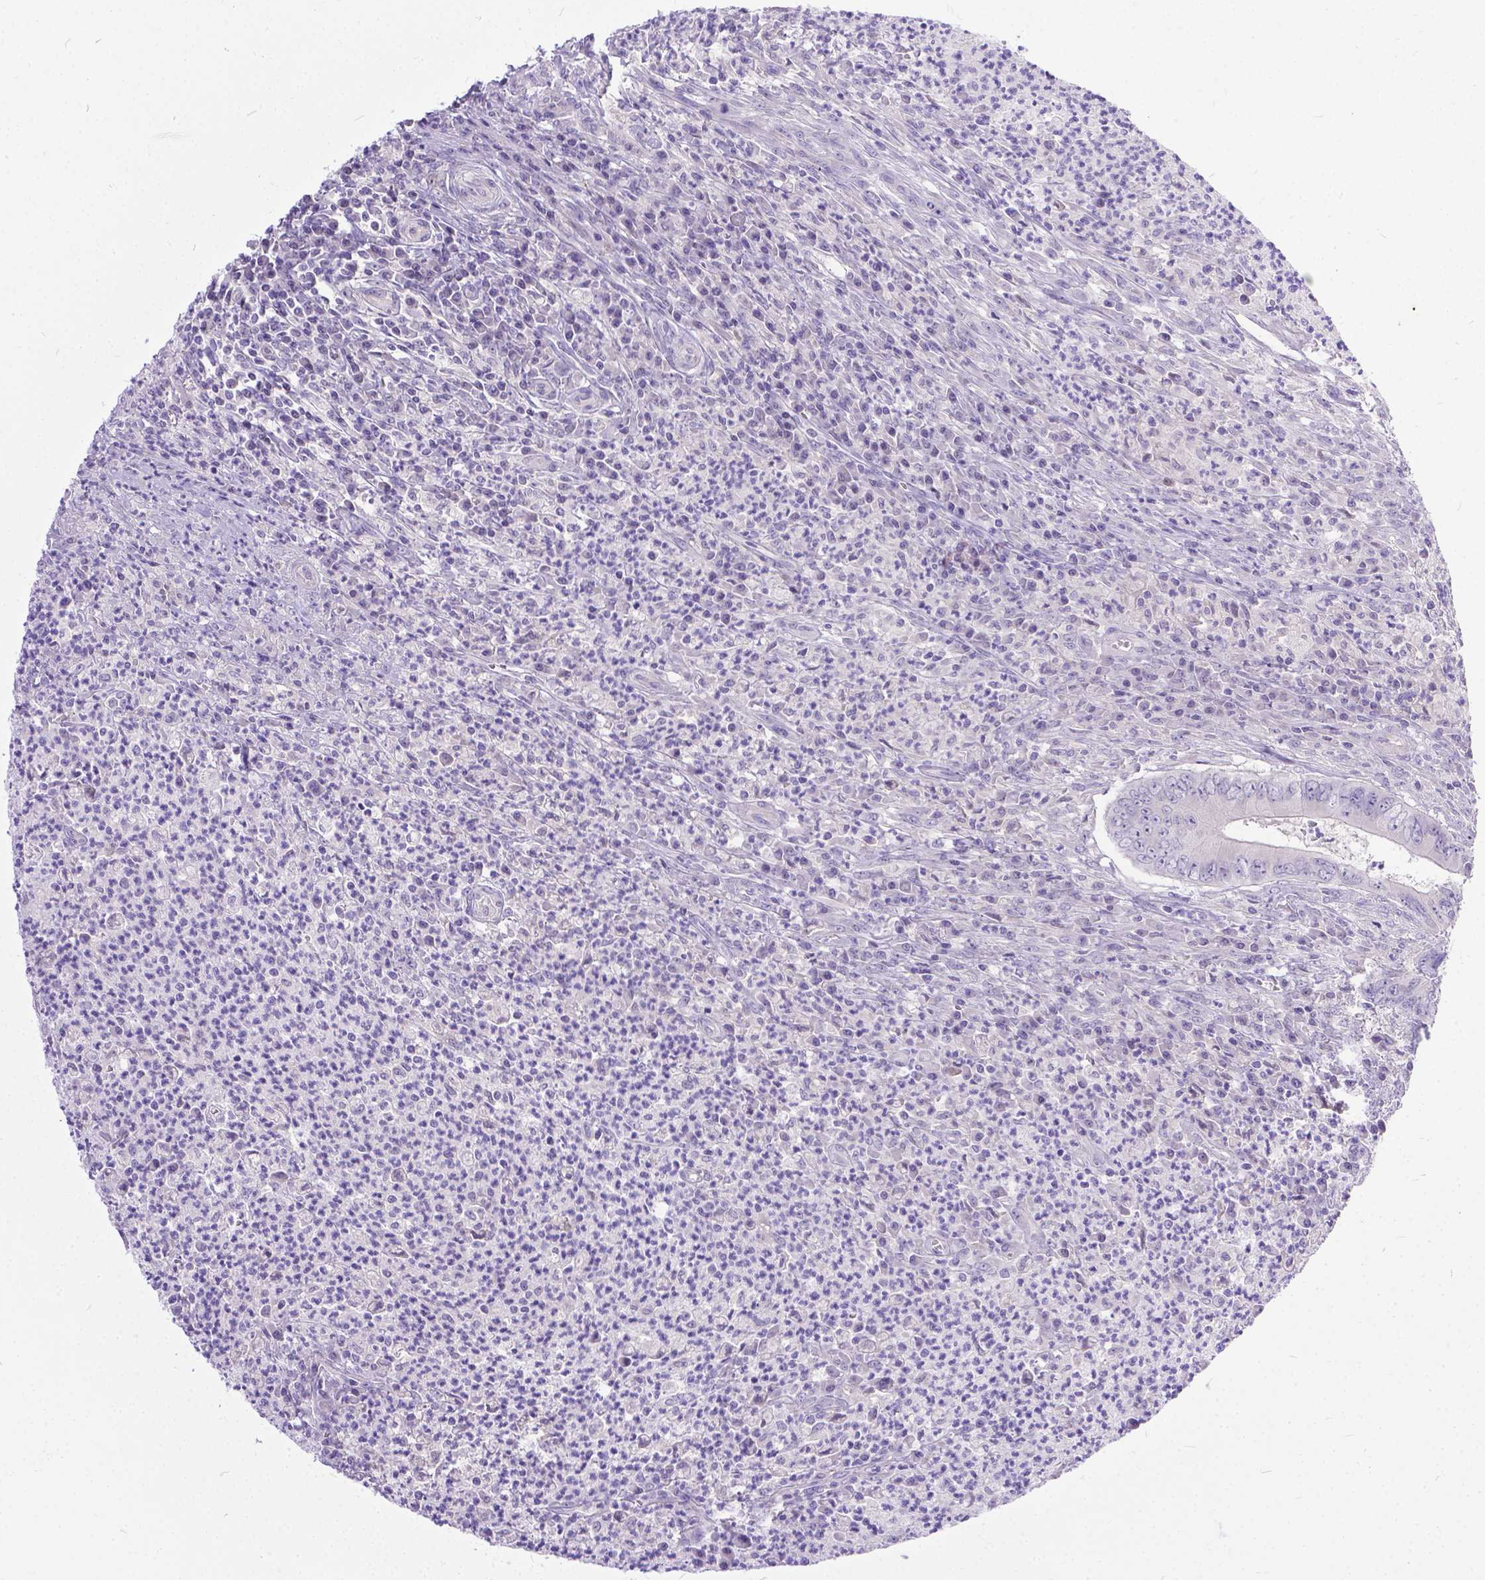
{"staining": {"intensity": "negative", "quantity": "none", "location": "none"}, "tissue": "colorectal cancer", "cell_type": "Tumor cells", "image_type": "cancer", "snomed": [{"axis": "morphology", "description": "Adenocarcinoma, NOS"}, {"axis": "topography", "description": "Colon"}], "caption": "DAB (3,3'-diaminobenzidine) immunohistochemical staining of human colorectal adenocarcinoma displays no significant expression in tumor cells.", "gene": "TTLL6", "patient": {"sex": "female", "age": 74}}